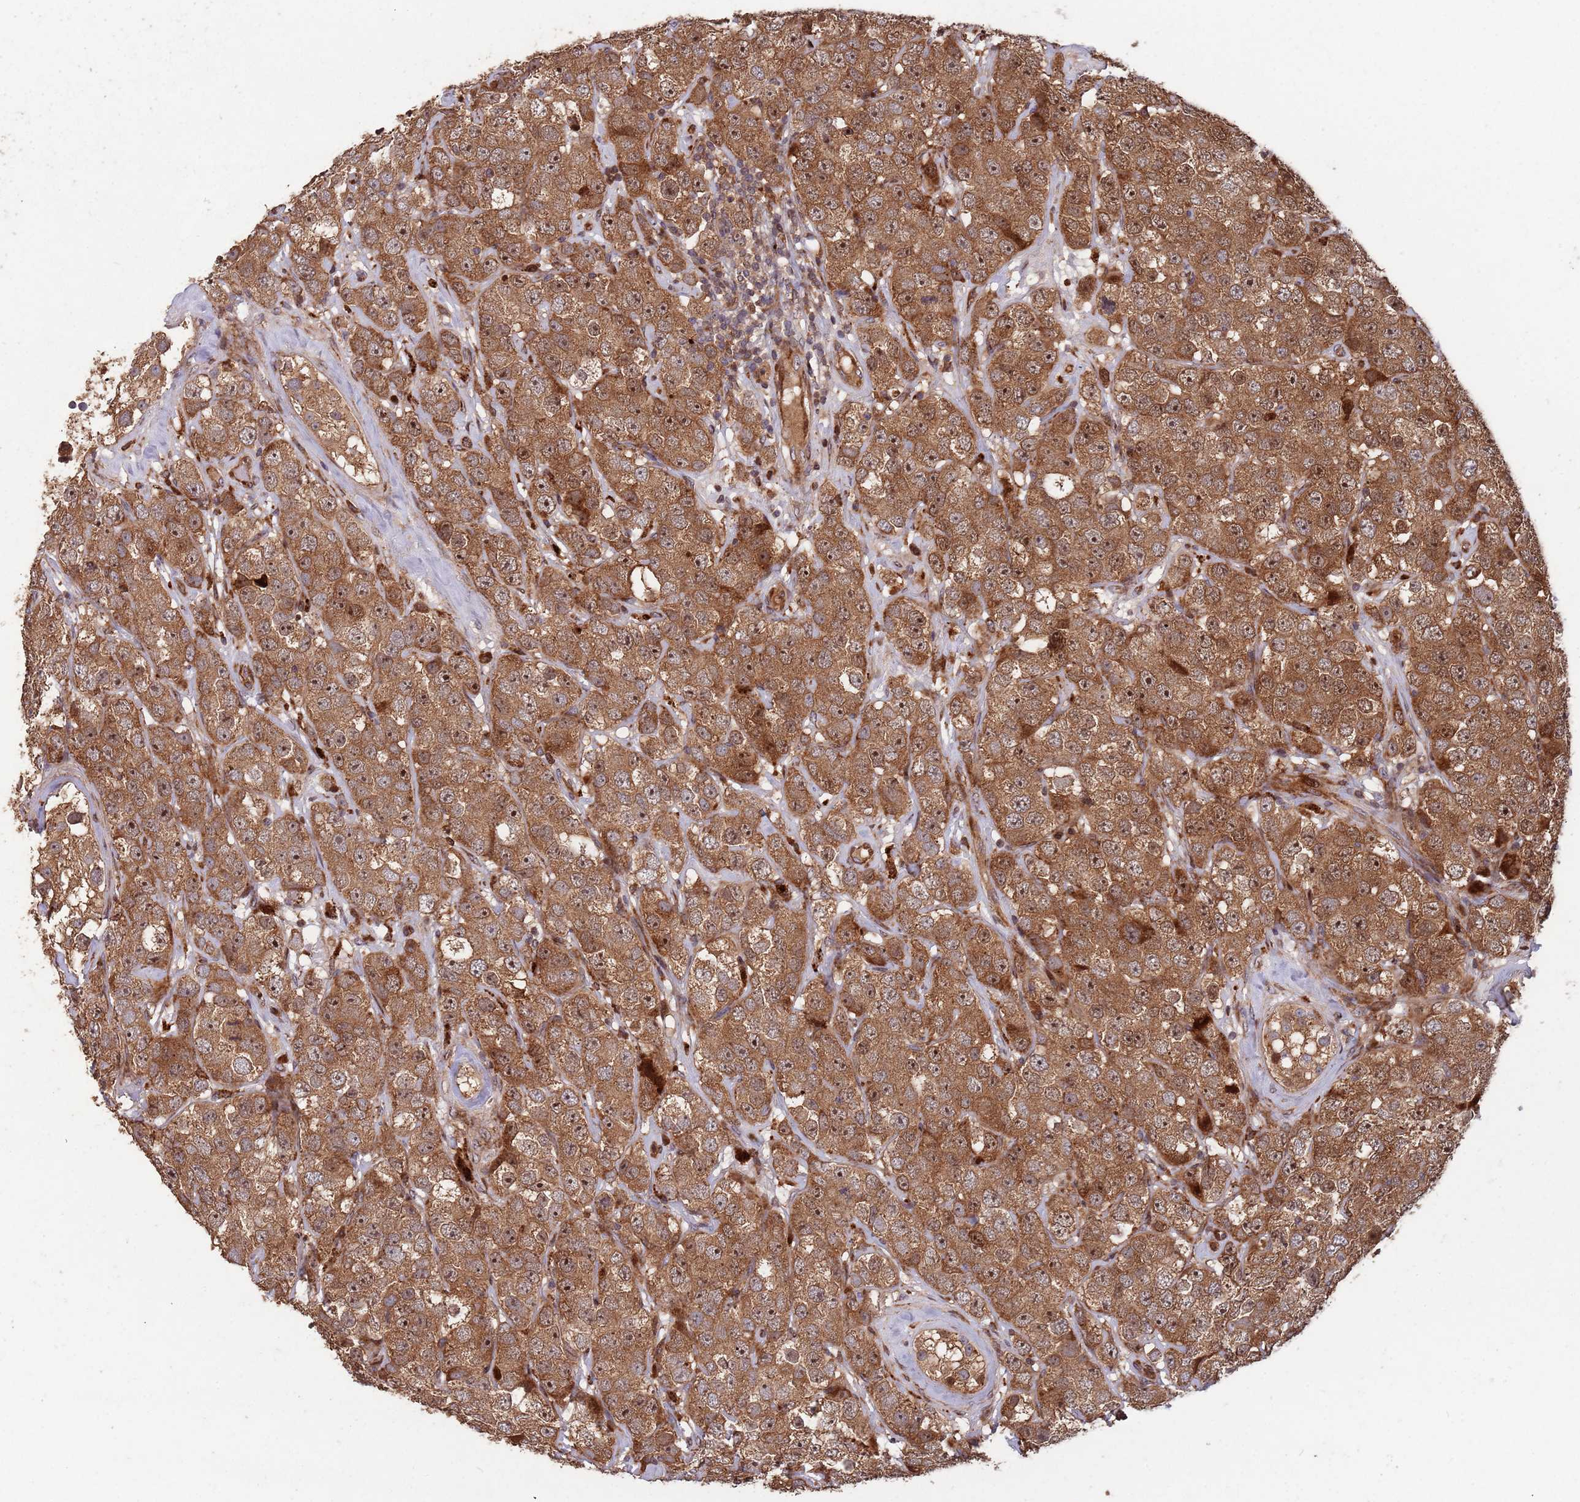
{"staining": {"intensity": "moderate", "quantity": ">75%", "location": "cytoplasmic/membranous,nuclear"}, "tissue": "testis cancer", "cell_type": "Tumor cells", "image_type": "cancer", "snomed": [{"axis": "morphology", "description": "Seminoma, NOS"}, {"axis": "topography", "description": "Testis"}], "caption": "Immunohistochemical staining of testis cancer reveals moderate cytoplasmic/membranous and nuclear protein expression in approximately >75% of tumor cells.", "gene": "ZNF428", "patient": {"sex": "male", "age": 28}}